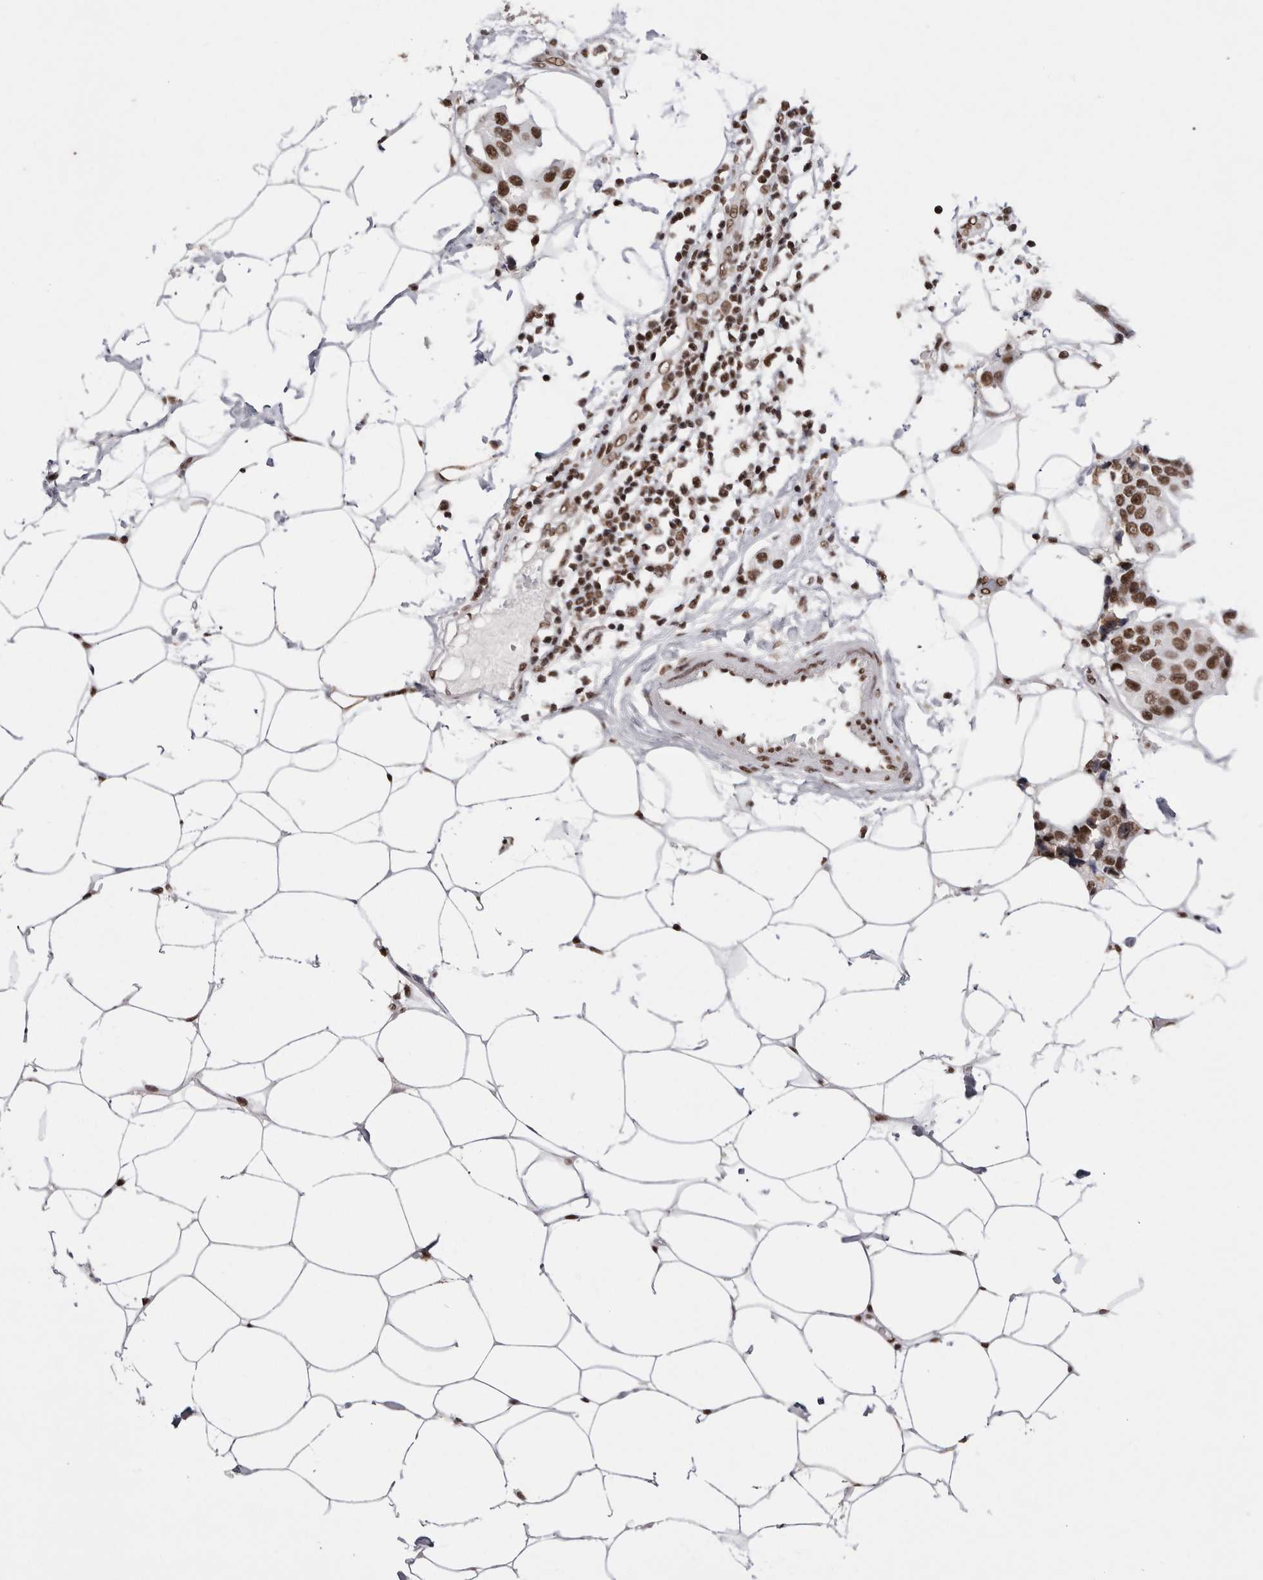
{"staining": {"intensity": "strong", "quantity": ">75%", "location": "nuclear"}, "tissue": "breast cancer", "cell_type": "Tumor cells", "image_type": "cancer", "snomed": [{"axis": "morphology", "description": "Normal tissue, NOS"}, {"axis": "morphology", "description": "Duct carcinoma"}, {"axis": "topography", "description": "Breast"}], "caption": "Strong nuclear positivity for a protein is present in approximately >75% of tumor cells of breast cancer using immunohistochemistry (IHC).", "gene": "SMC1A", "patient": {"sex": "female", "age": 39}}